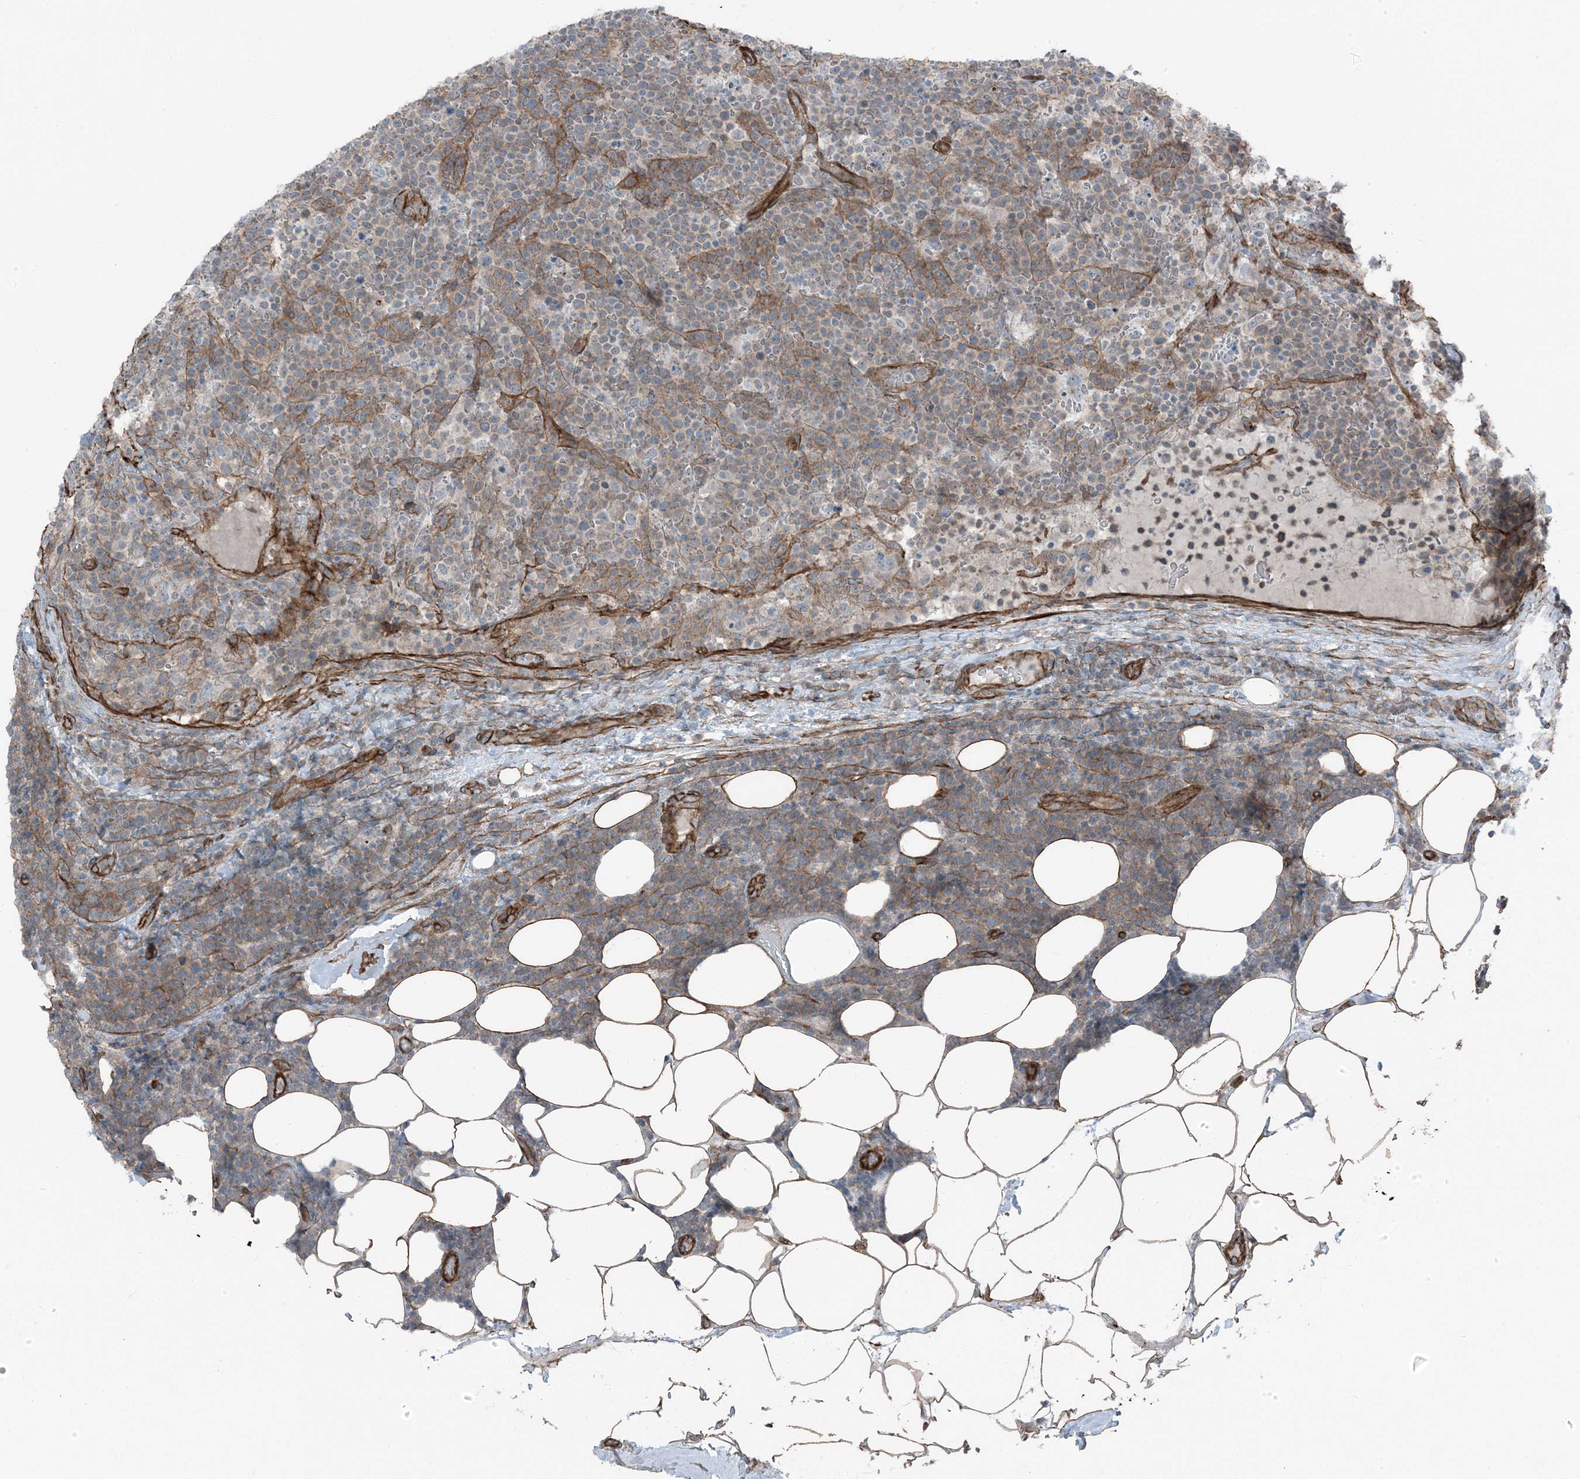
{"staining": {"intensity": "weak", "quantity": "<25%", "location": "cytoplasmic/membranous"}, "tissue": "lymphoma", "cell_type": "Tumor cells", "image_type": "cancer", "snomed": [{"axis": "morphology", "description": "Malignant lymphoma, non-Hodgkin's type, High grade"}, {"axis": "topography", "description": "Lymph node"}], "caption": "IHC image of neoplastic tissue: lymphoma stained with DAB shows no significant protein staining in tumor cells. (Stains: DAB (3,3'-diaminobenzidine) immunohistochemistry (IHC) with hematoxylin counter stain, Microscopy: brightfield microscopy at high magnification).", "gene": "ZFP90", "patient": {"sex": "male", "age": 61}}